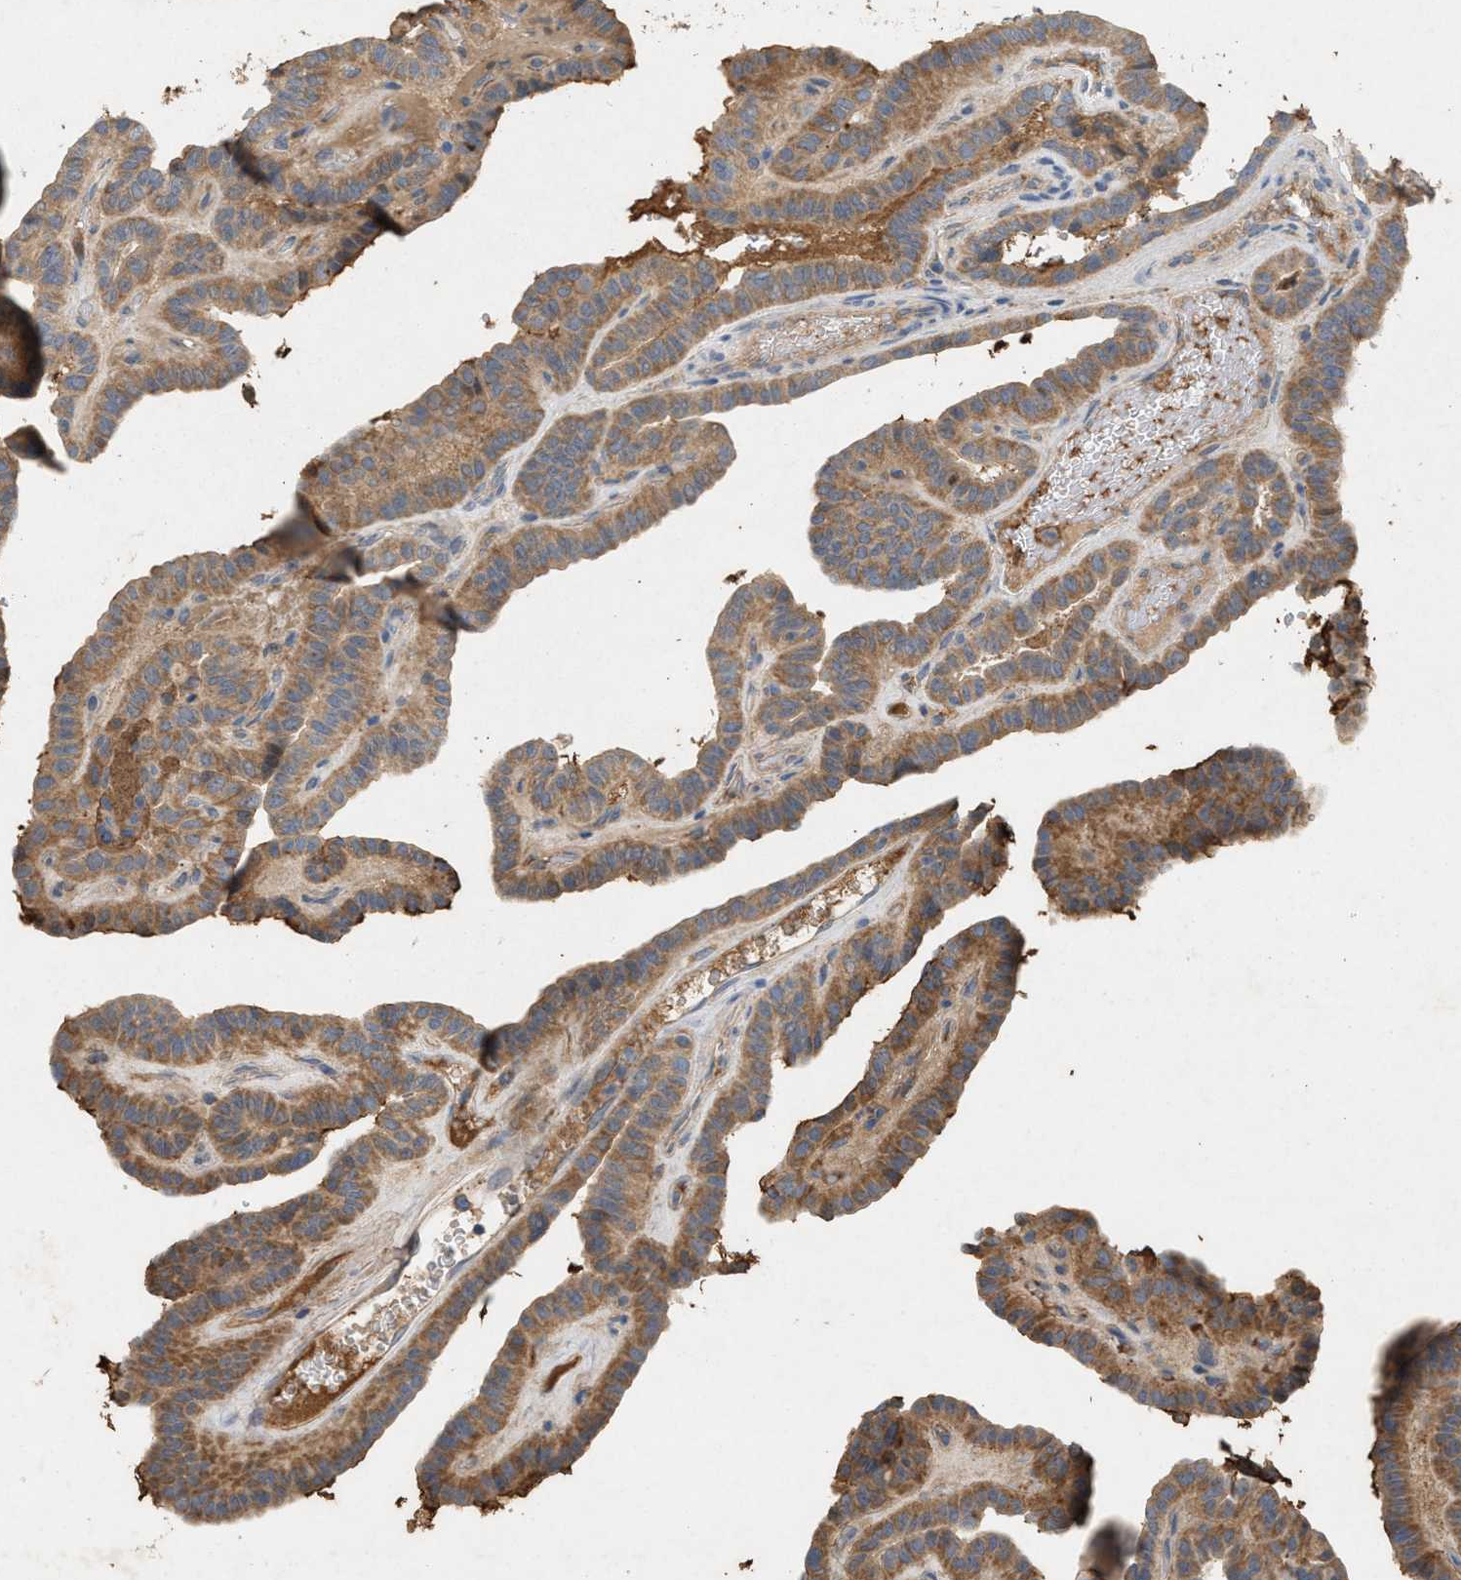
{"staining": {"intensity": "moderate", "quantity": ">75%", "location": "cytoplasmic/membranous"}, "tissue": "thyroid cancer", "cell_type": "Tumor cells", "image_type": "cancer", "snomed": [{"axis": "morphology", "description": "Papillary adenocarcinoma, NOS"}, {"axis": "topography", "description": "Thyroid gland"}], "caption": "Immunohistochemical staining of thyroid cancer (papillary adenocarcinoma) exhibits medium levels of moderate cytoplasmic/membranous protein expression in about >75% of tumor cells.", "gene": "DCAF7", "patient": {"sex": "male", "age": 77}}